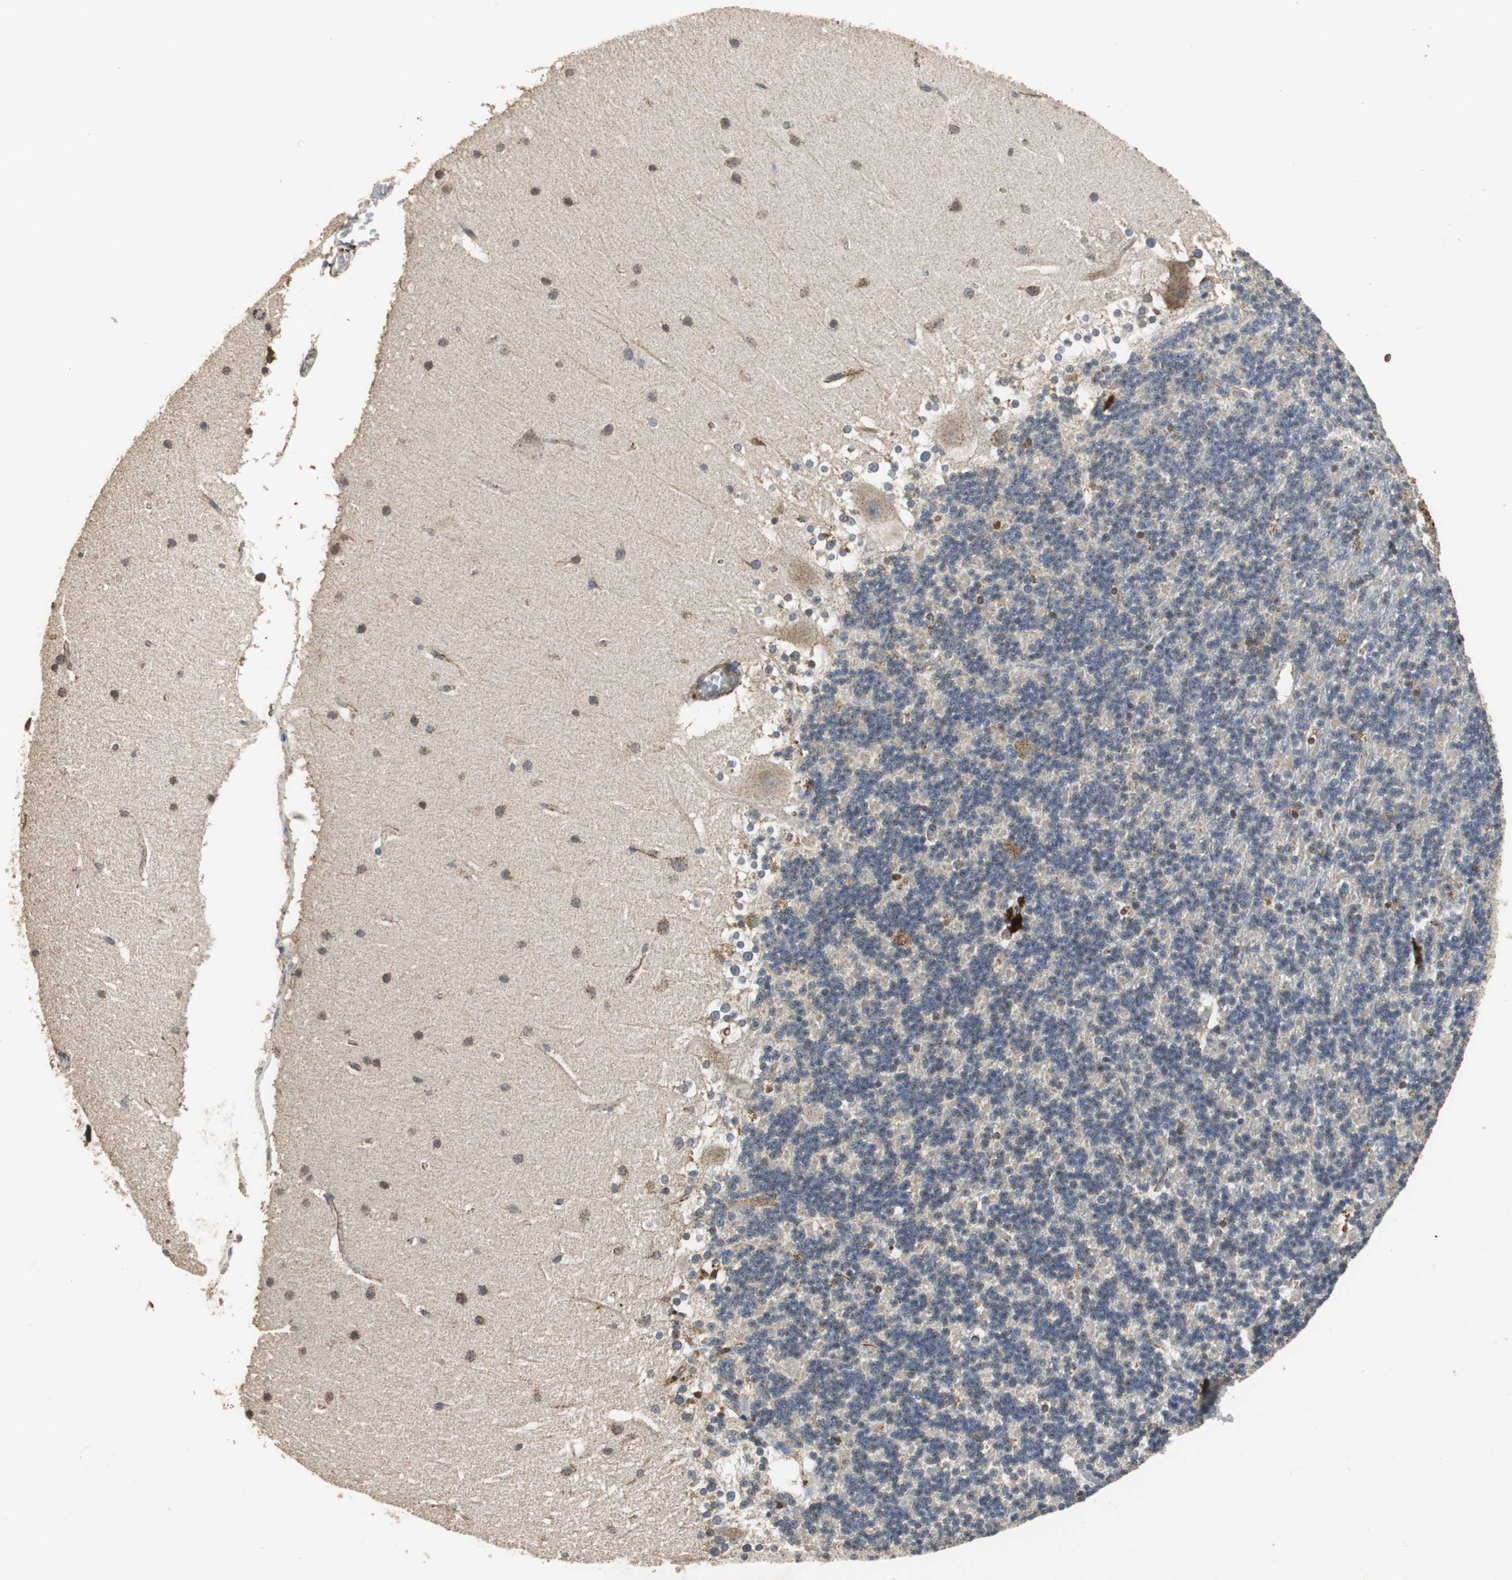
{"staining": {"intensity": "weak", "quantity": "<25%", "location": "cytoplasmic/membranous,nuclear"}, "tissue": "cerebellum", "cell_type": "Cells in granular layer", "image_type": "normal", "snomed": [{"axis": "morphology", "description": "Normal tissue, NOS"}, {"axis": "topography", "description": "Cerebellum"}], "caption": "An immunohistochemistry photomicrograph of benign cerebellum is shown. There is no staining in cells in granular layer of cerebellum. The staining was performed using DAB (3,3'-diaminobenzidine) to visualize the protein expression in brown, while the nuclei were stained in blue with hematoxylin (Magnification: 20x).", "gene": "NNT", "patient": {"sex": "female", "age": 19}}